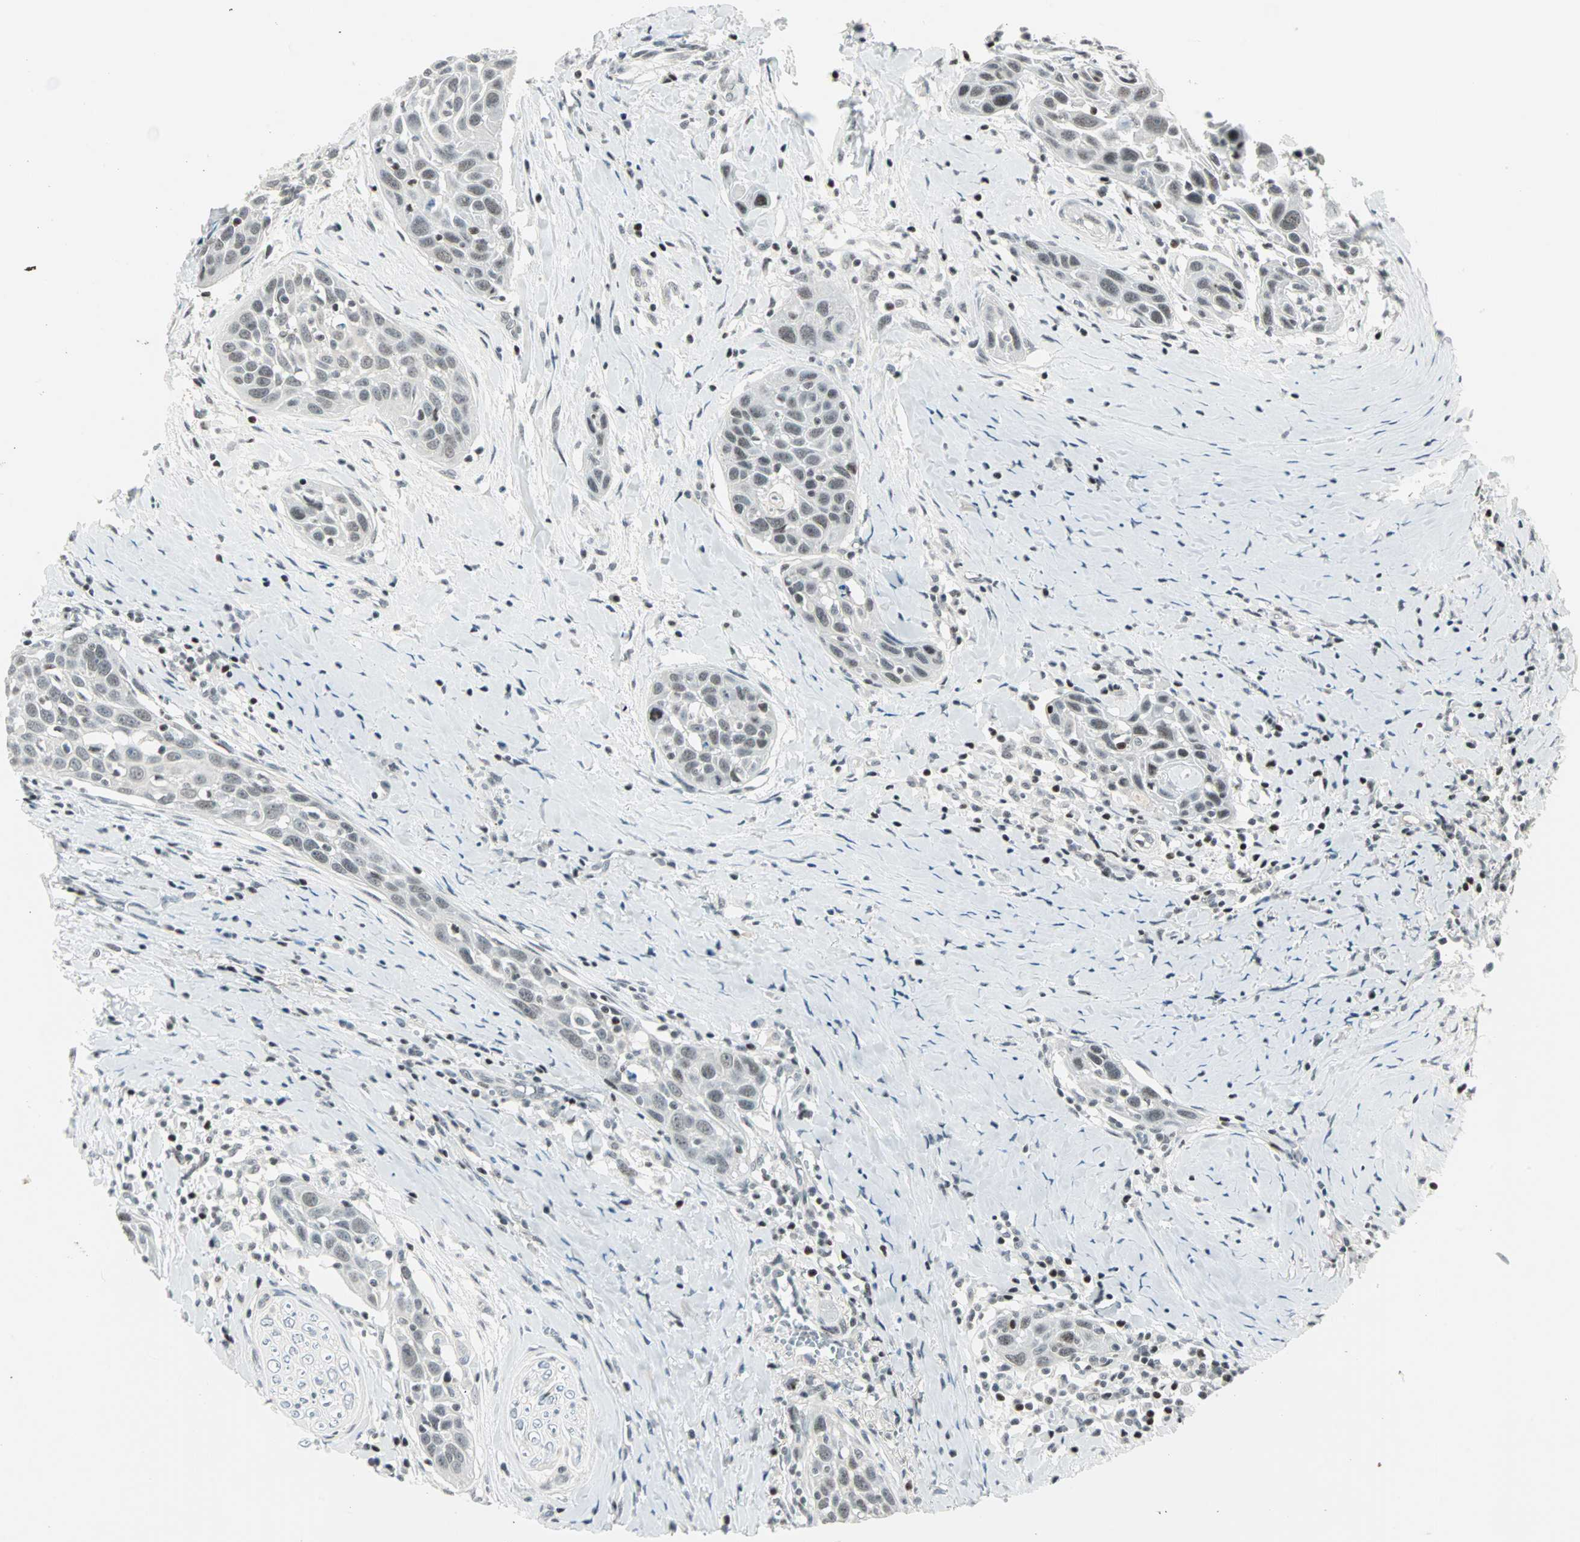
{"staining": {"intensity": "weak", "quantity": "25%-75%", "location": "nuclear"}, "tissue": "head and neck cancer", "cell_type": "Tumor cells", "image_type": "cancer", "snomed": [{"axis": "morphology", "description": "Normal tissue, NOS"}, {"axis": "morphology", "description": "Squamous cell carcinoma, NOS"}, {"axis": "topography", "description": "Oral tissue"}, {"axis": "topography", "description": "Head-Neck"}], "caption": "Immunohistochemistry (IHC) of human head and neck cancer (squamous cell carcinoma) reveals low levels of weak nuclear expression in approximately 25%-75% of tumor cells.", "gene": "SIN3A", "patient": {"sex": "female", "age": 50}}